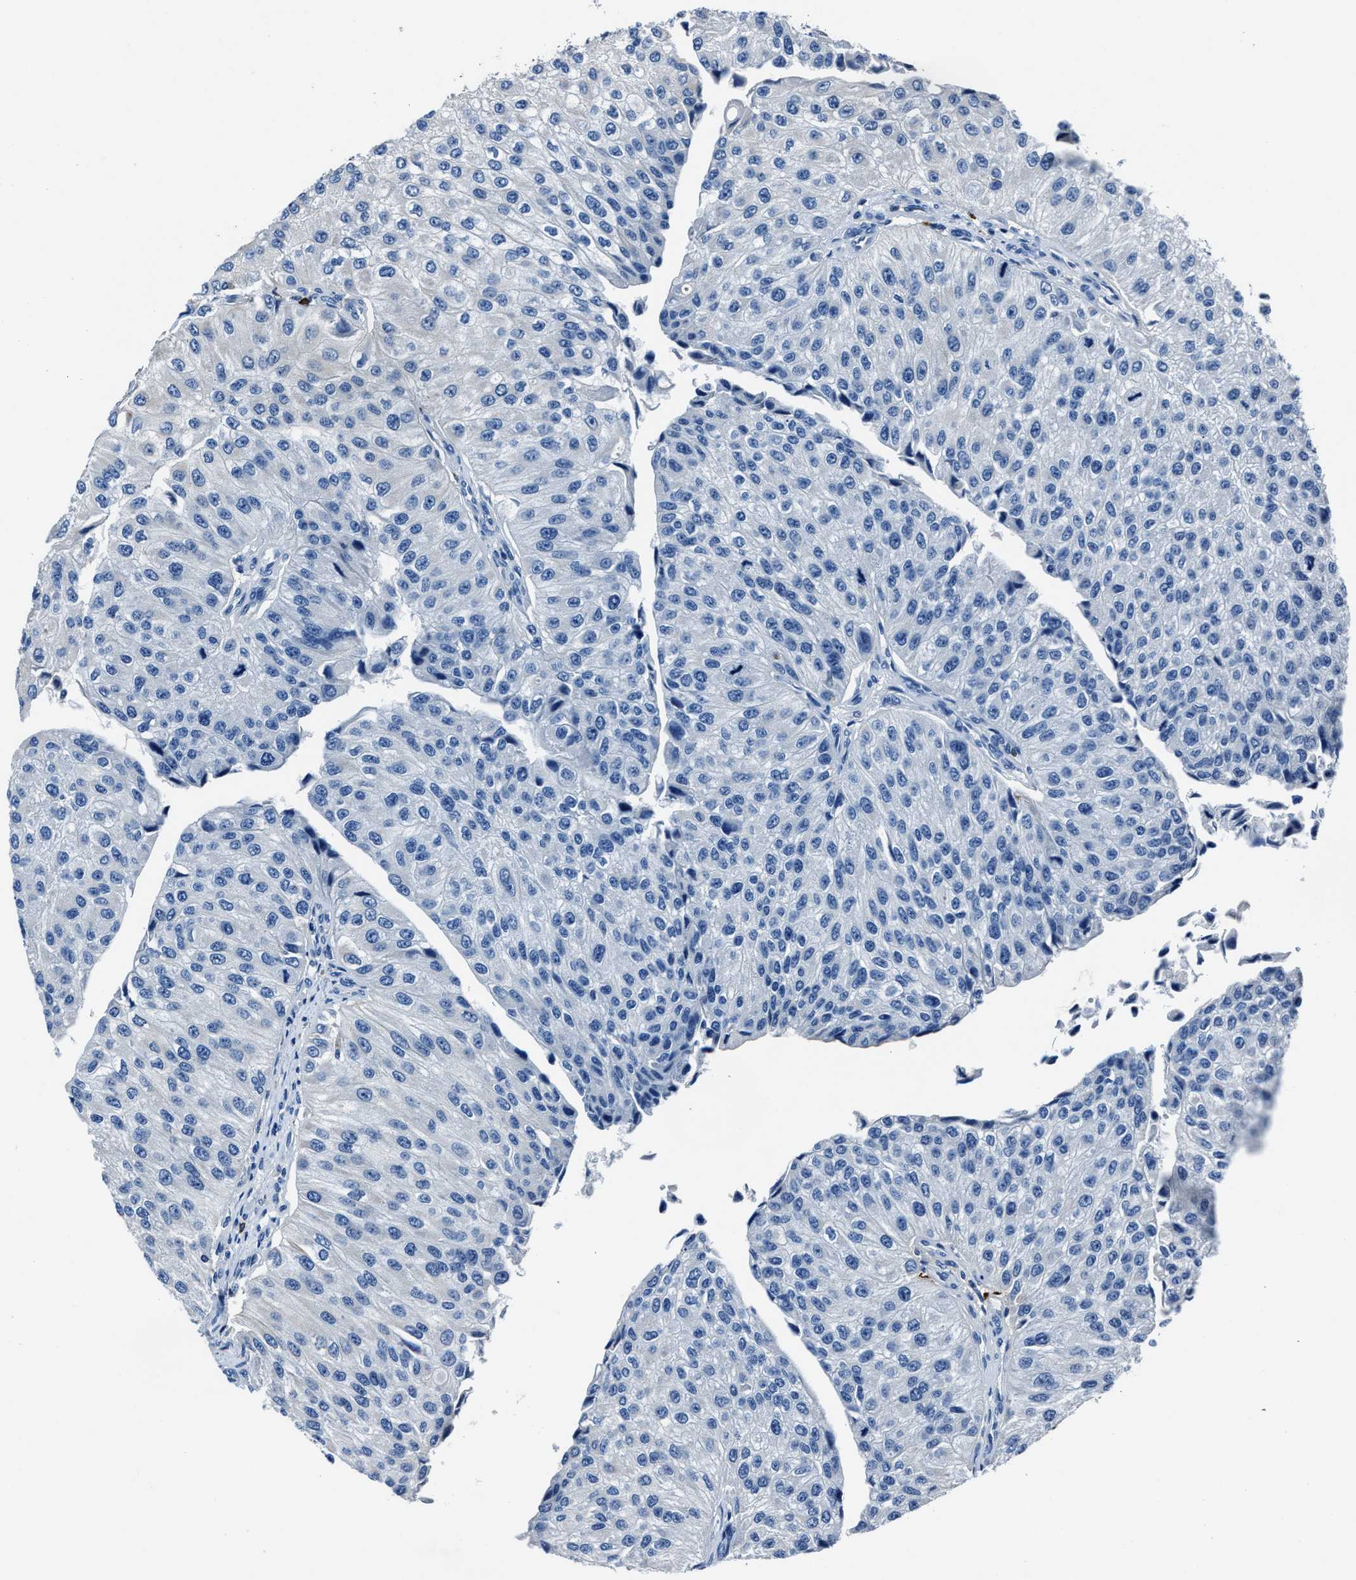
{"staining": {"intensity": "negative", "quantity": "none", "location": "none"}, "tissue": "urothelial cancer", "cell_type": "Tumor cells", "image_type": "cancer", "snomed": [{"axis": "morphology", "description": "Urothelial carcinoma, High grade"}, {"axis": "topography", "description": "Kidney"}, {"axis": "topography", "description": "Urinary bladder"}], "caption": "Image shows no protein staining in tumor cells of high-grade urothelial carcinoma tissue.", "gene": "FGL2", "patient": {"sex": "male", "age": 77}}